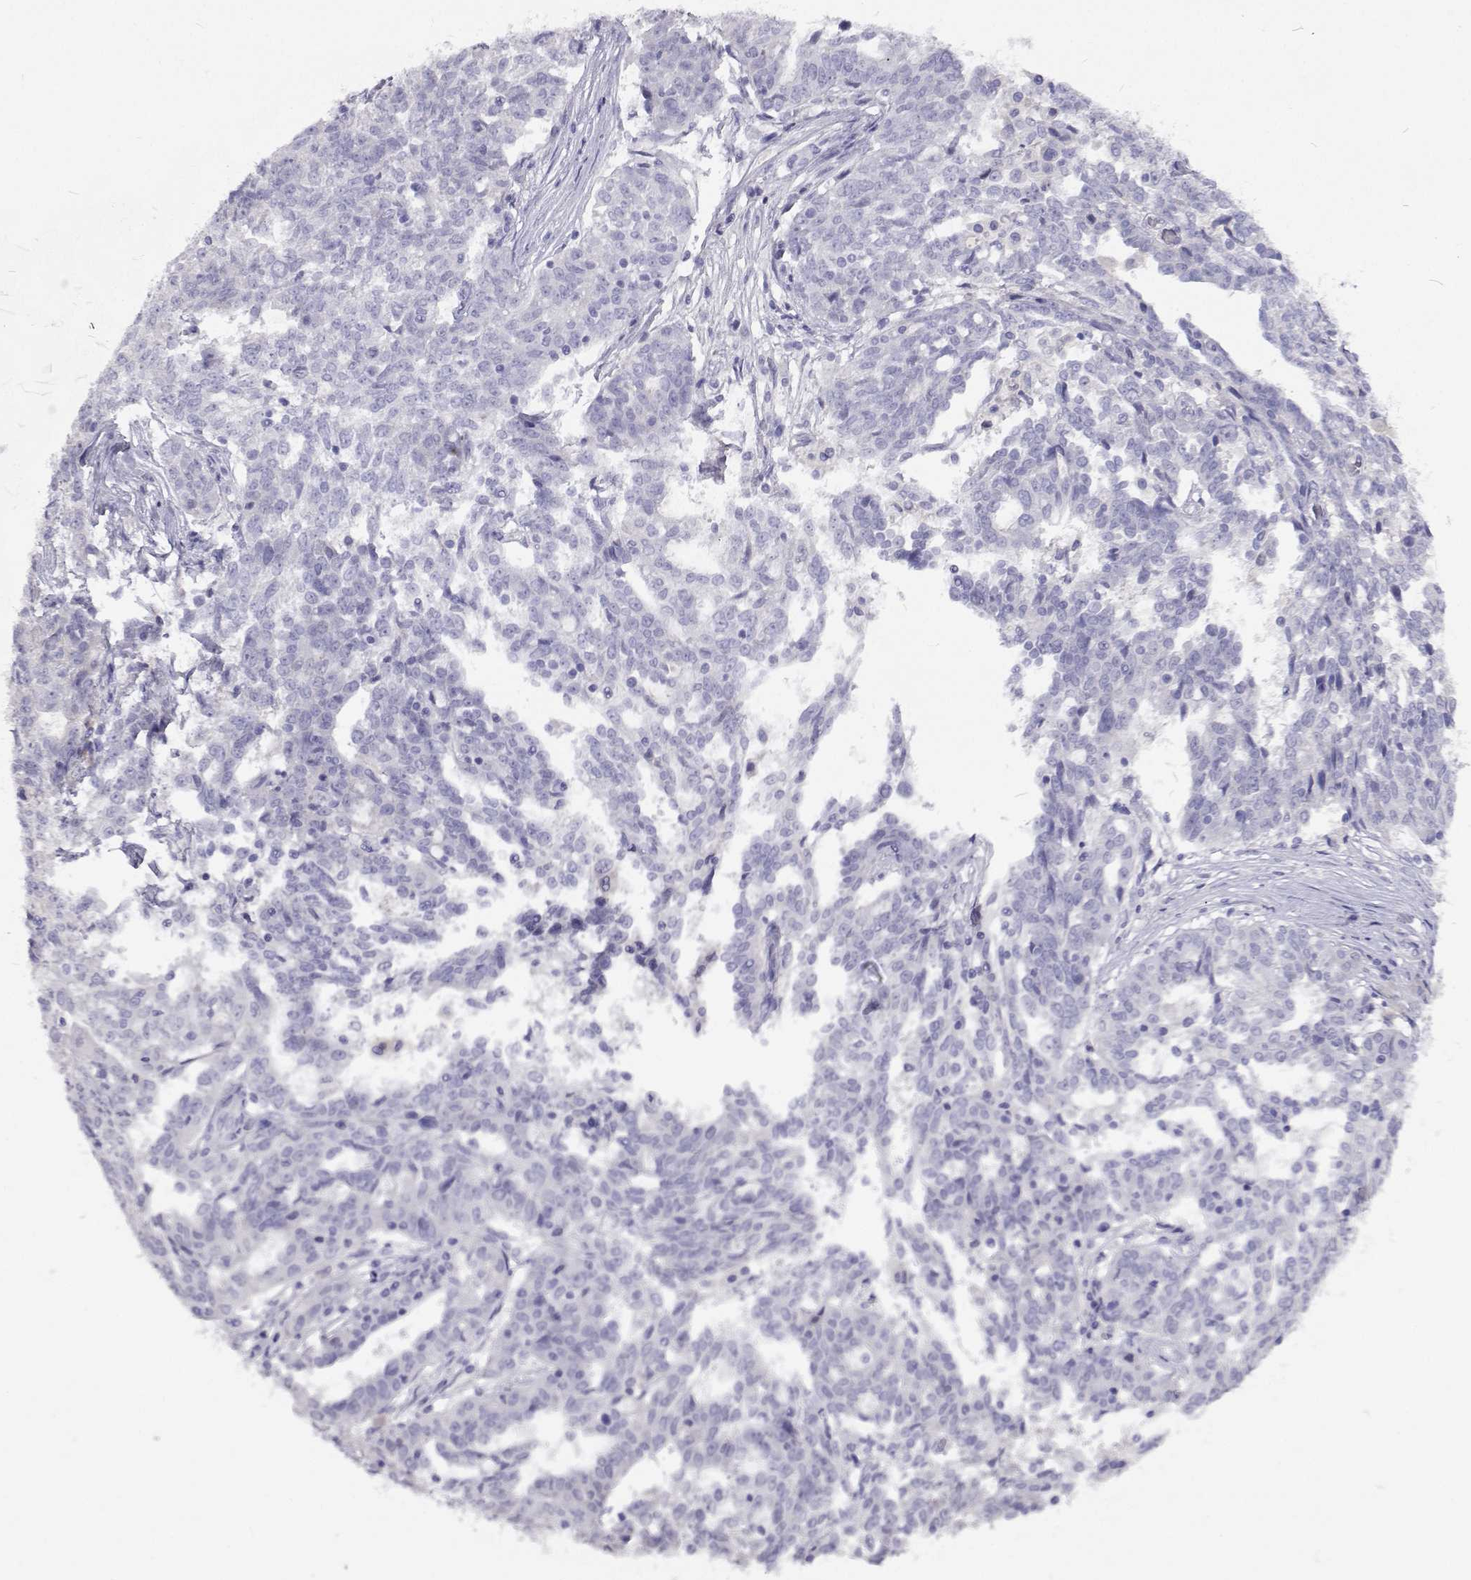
{"staining": {"intensity": "negative", "quantity": "none", "location": "none"}, "tissue": "ovarian cancer", "cell_type": "Tumor cells", "image_type": "cancer", "snomed": [{"axis": "morphology", "description": "Cystadenocarcinoma, serous, NOS"}, {"axis": "topography", "description": "Ovary"}], "caption": "Human ovarian cancer stained for a protein using immunohistochemistry (IHC) displays no expression in tumor cells.", "gene": "CFAP44", "patient": {"sex": "female", "age": 67}}